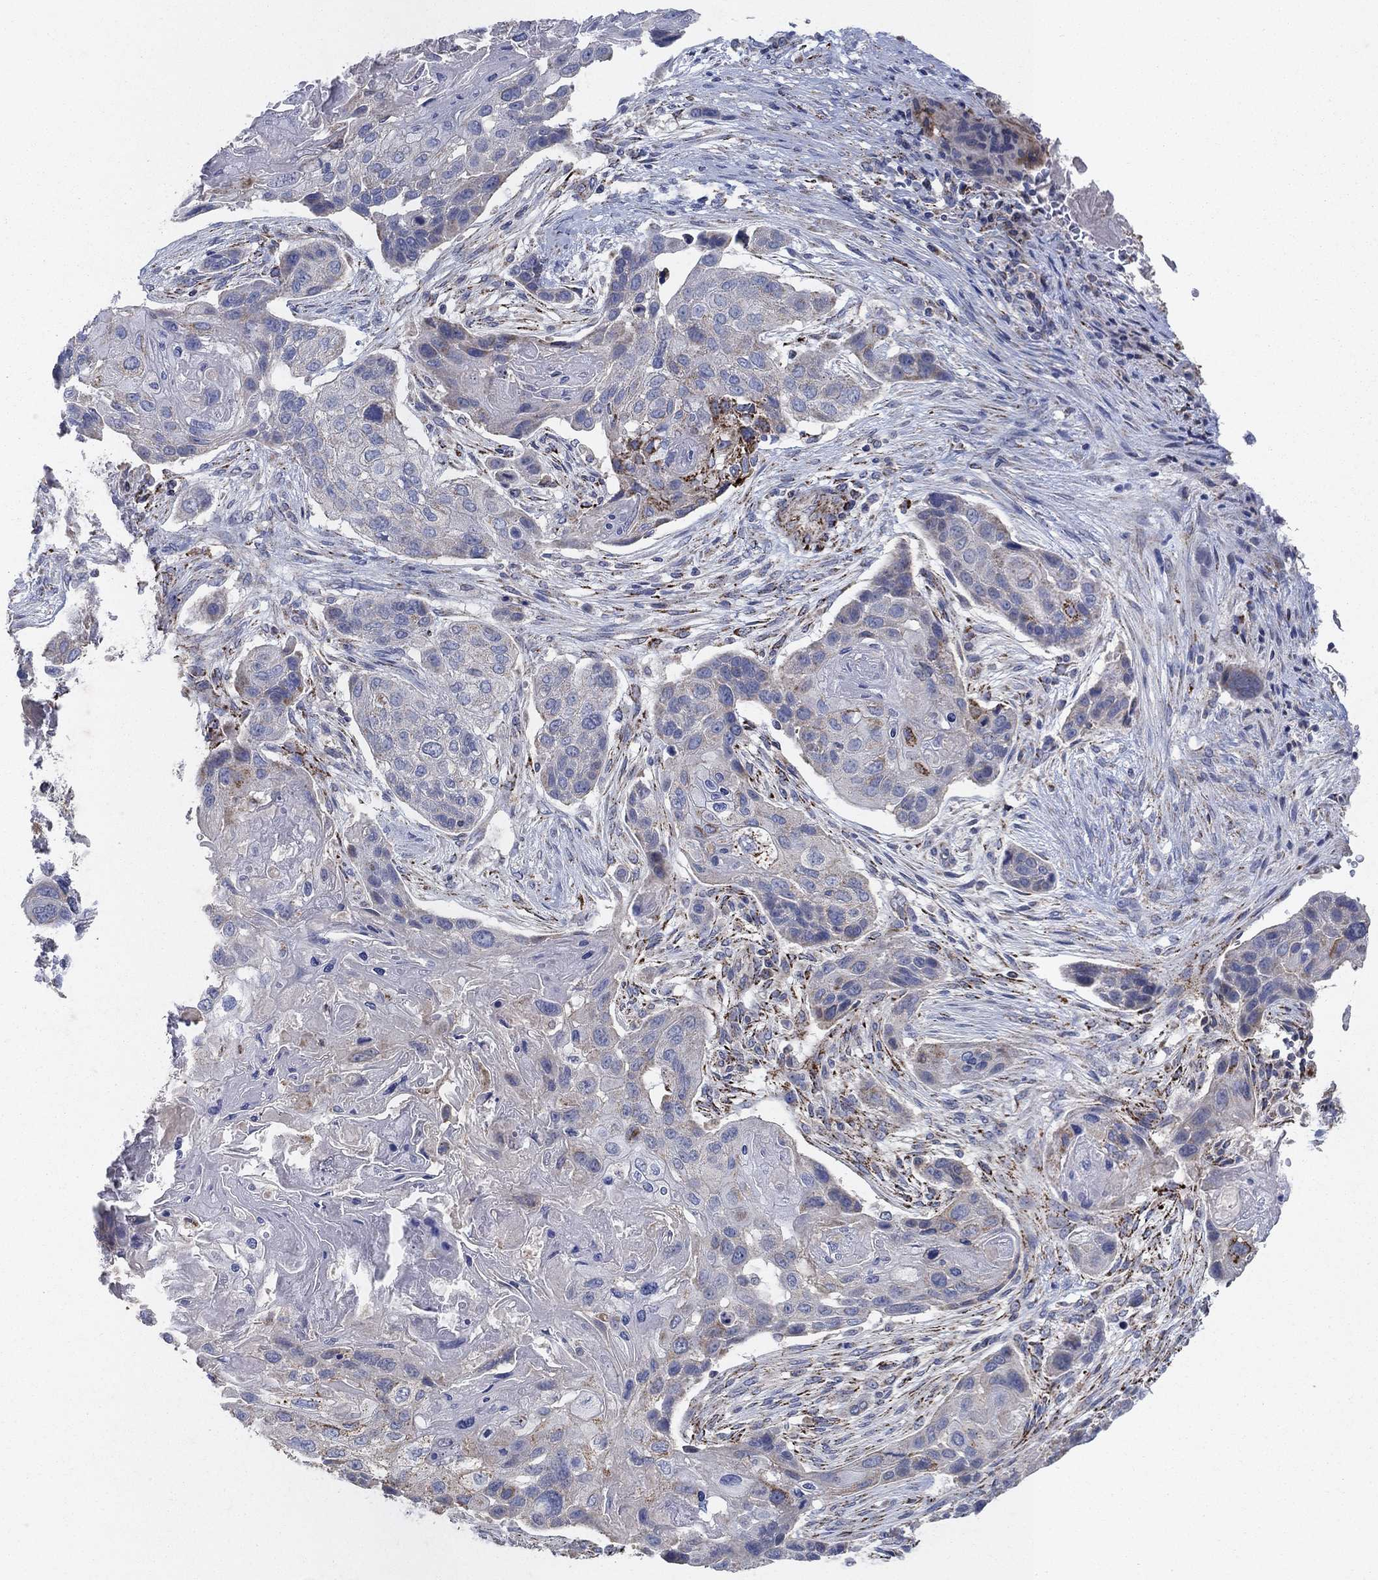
{"staining": {"intensity": "negative", "quantity": "none", "location": "none"}, "tissue": "lung cancer", "cell_type": "Tumor cells", "image_type": "cancer", "snomed": [{"axis": "morphology", "description": "Normal tissue, NOS"}, {"axis": "morphology", "description": "Squamous cell carcinoma, NOS"}, {"axis": "topography", "description": "Bronchus"}, {"axis": "topography", "description": "Lung"}], "caption": "This histopathology image is of squamous cell carcinoma (lung) stained with IHC to label a protein in brown with the nuclei are counter-stained blue. There is no staining in tumor cells.", "gene": "PNPLA2", "patient": {"sex": "male", "age": 69}}